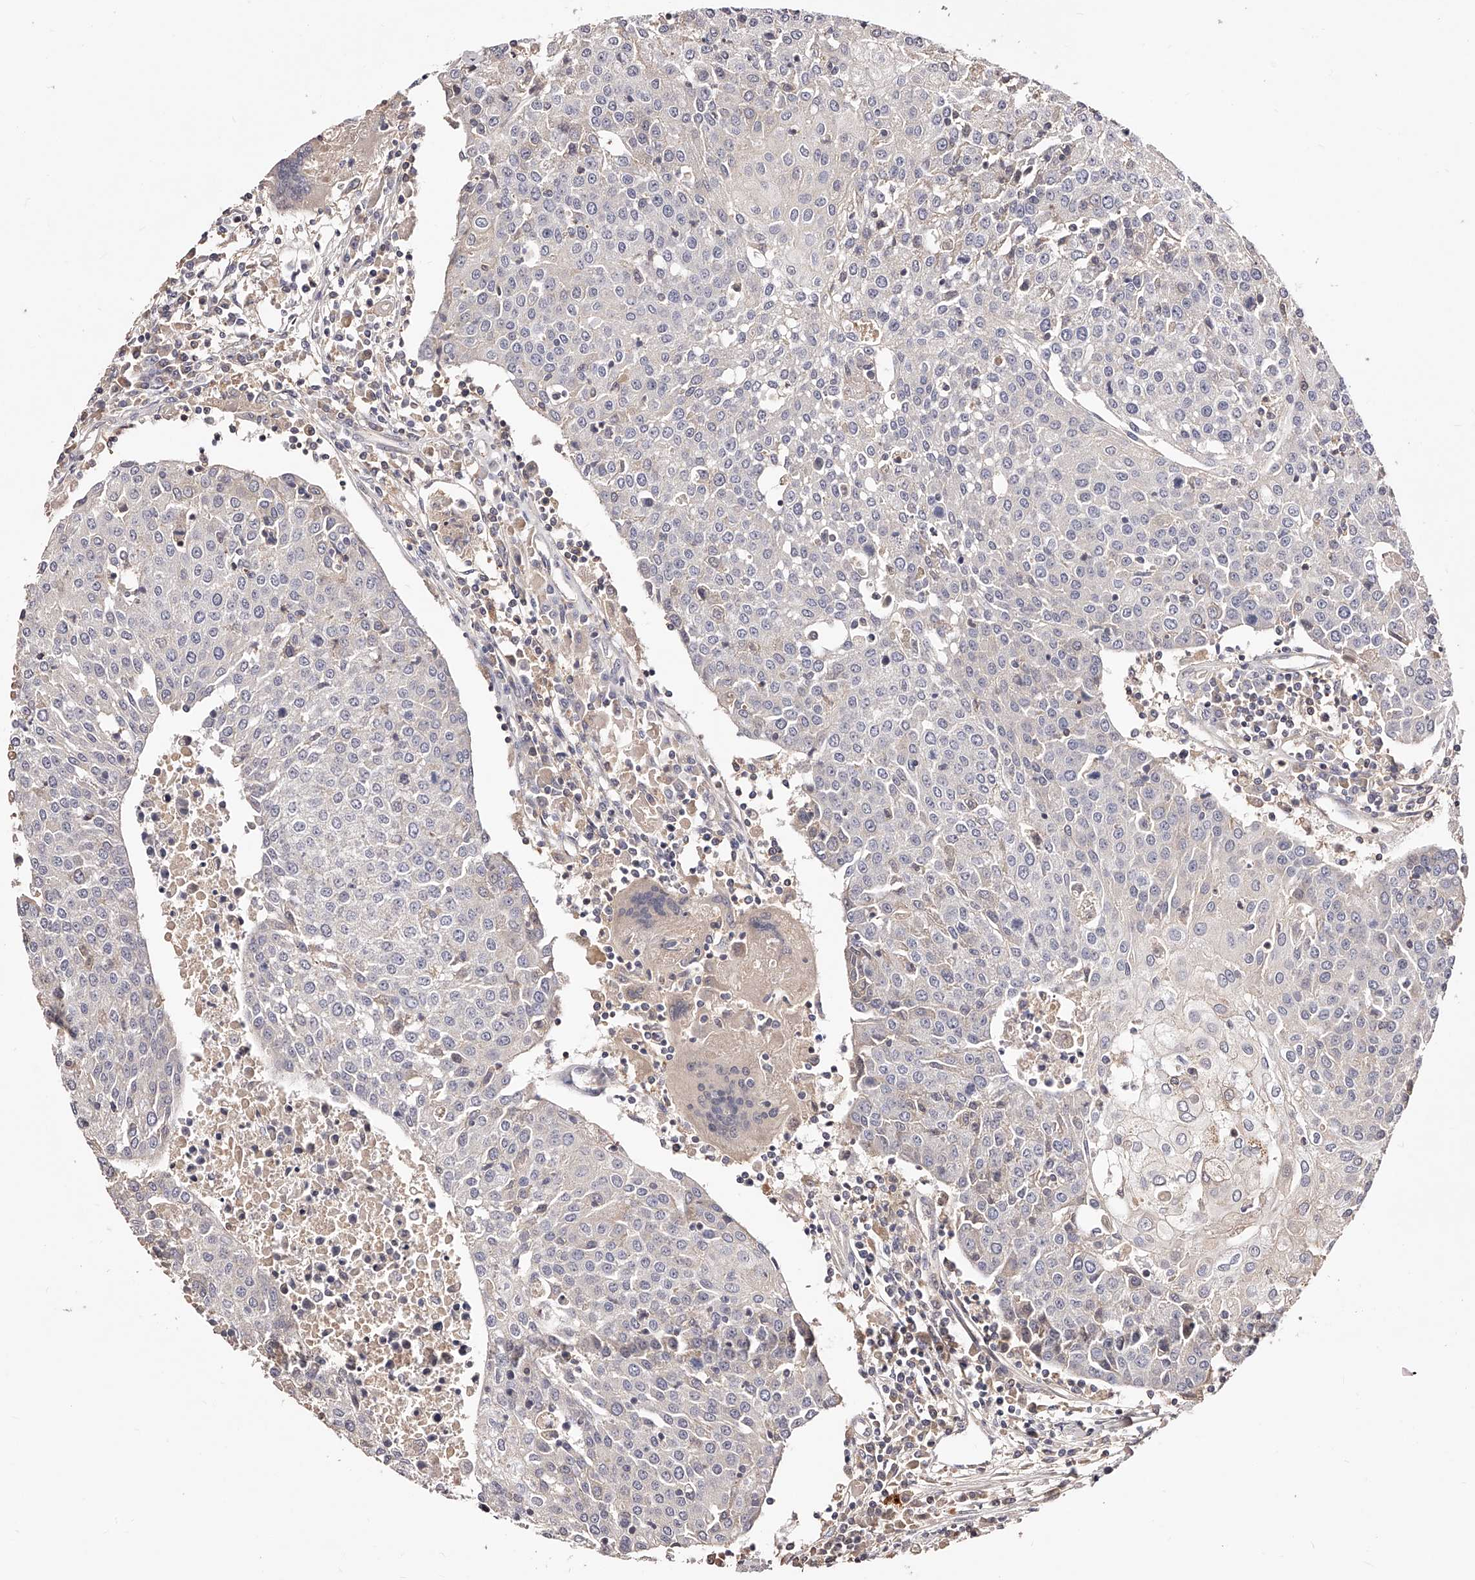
{"staining": {"intensity": "negative", "quantity": "none", "location": "none"}, "tissue": "urothelial cancer", "cell_type": "Tumor cells", "image_type": "cancer", "snomed": [{"axis": "morphology", "description": "Urothelial carcinoma, High grade"}, {"axis": "topography", "description": "Urinary bladder"}], "caption": "Protein analysis of urothelial carcinoma (high-grade) demonstrates no significant positivity in tumor cells.", "gene": "PHACTR1", "patient": {"sex": "female", "age": 85}}